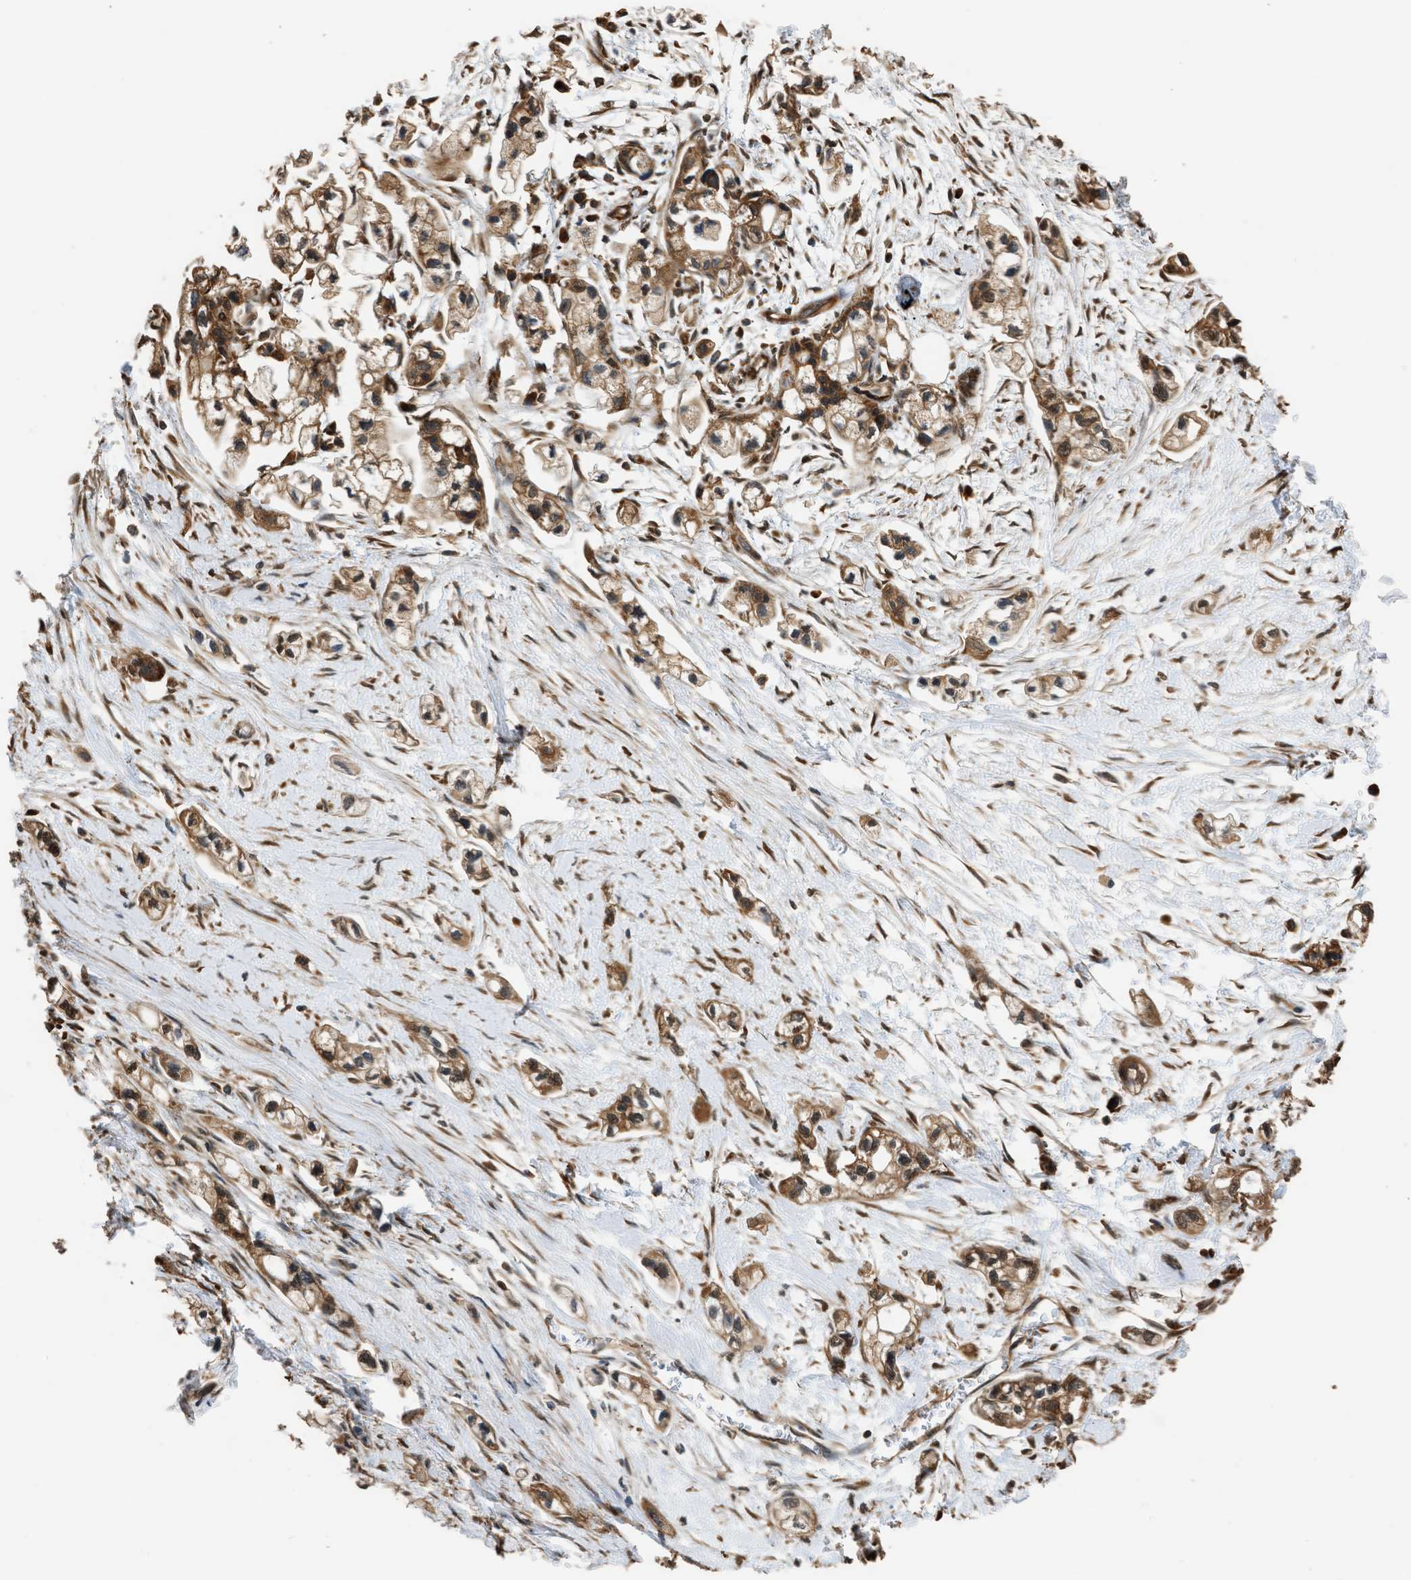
{"staining": {"intensity": "moderate", "quantity": ">75%", "location": "cytoplasmic/membranous"}, "tissue": "pancreatic cancer", "cell_type": "Tumor cells", "image_type": "cancer", "snomed": [{"axis": "morphology", "description": "Adenocarcinoma, NOS"}, {"axis": "topography", "description": "Pancreas"}], "caption": "The histopathology image demonstrates a brown stain indicating the presence of a protein in the cytoplasmic/membranous of tumor cells in pancreatic adenocarcinoma. The staining is performed using DAB (3,3'-diaminobenzidine) brown chromogen to label protein expression. The nuclei are counter-stained blue using hematoxylin.", "gene": "SLC36A4", "patient": {"sex": "male", "age": 74}}